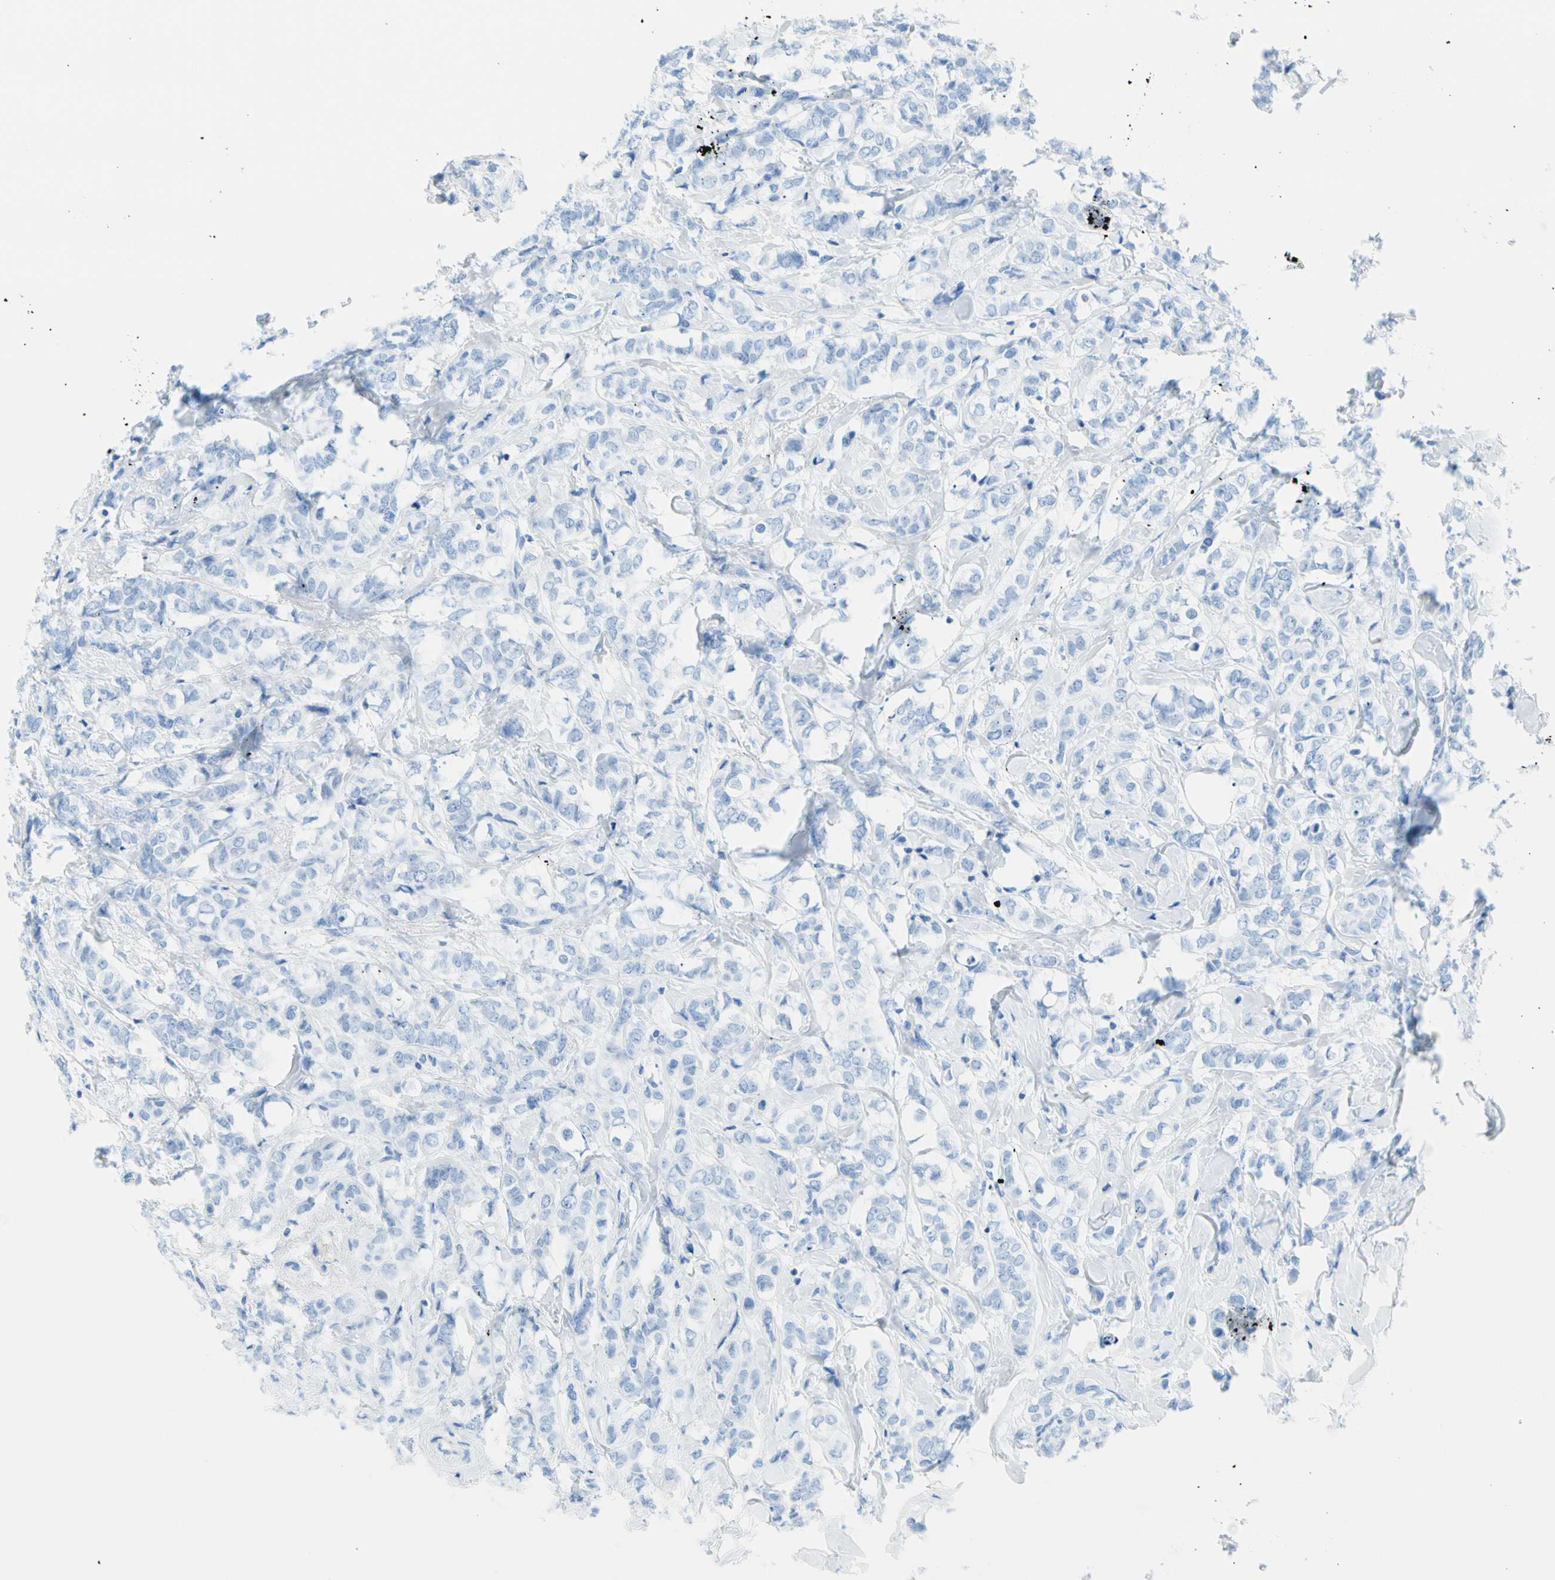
{"staining": {"intensity": "negative", "quantity": "none", "location": "none"}, "tissue": "breast cancer", "cell_type": "Tumor cells", "image_type": "cancer", "snomed": [{"axis": "morphology", "description": "Lobular carcinoma"}, {"axis": "topography", "description": "Breast"}], "caption": "Micrograph shows no significant protein positivity in tumor cells of breast cancer.", "gene": "CEL", "patient": {"sex": "female", "age": 60}}